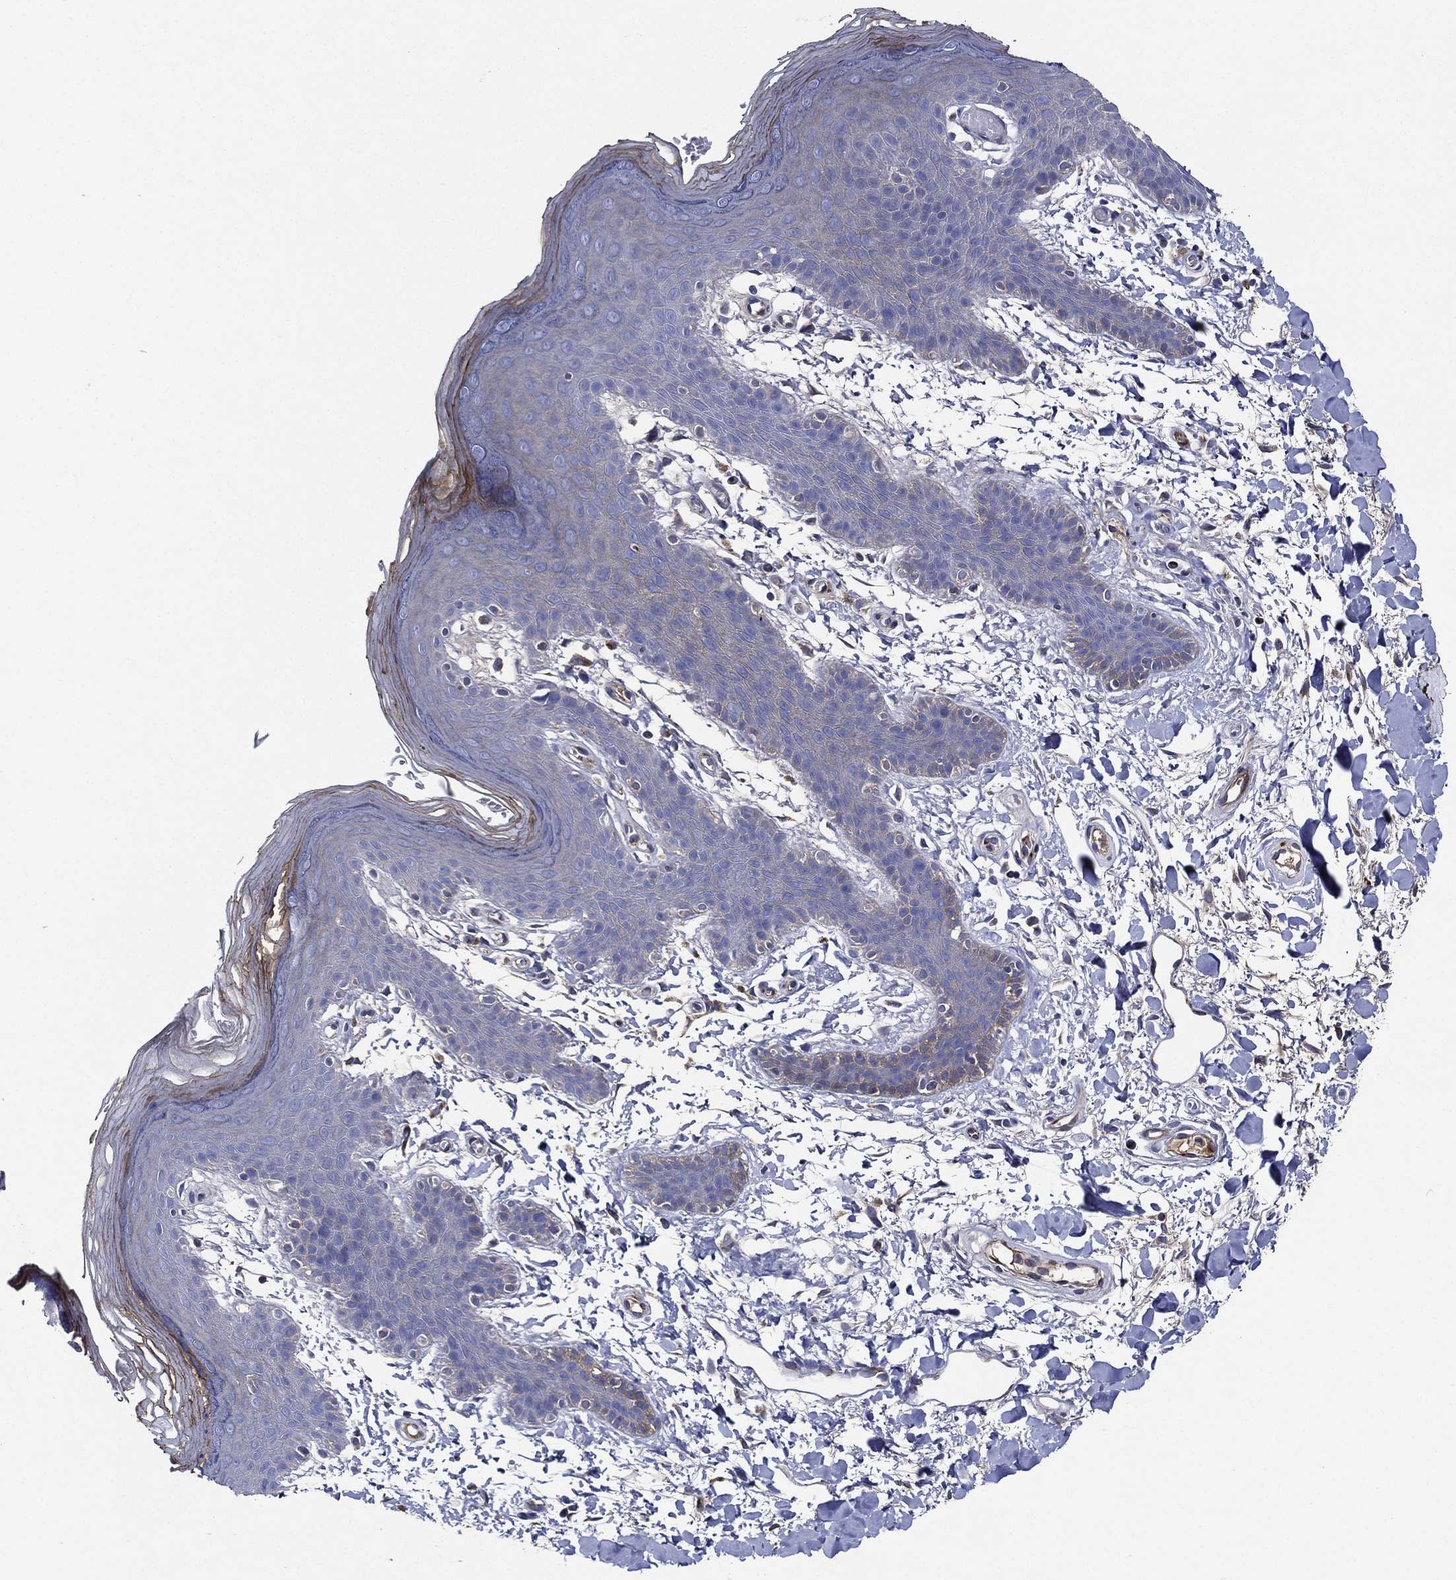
{"staining": {"intensity": "moderate", "quantity": "<25%", "location": "cytoplasmic/membranous"}, "tissue": "skin", "cell_type": "Epidermal cells", "image_type": "normal", "snomed": [{"axis": "morphology", "description": "Normal tissue, NOS"}, {"axis": "topography", "description": "Anal"}], "caption": "Benign skin demonstrates moderate cytoplasmic/membranous expression in about <25% of epidermal cells.", "gene": "TMPRSS11D", "patient": {"sex": "male", "age": 53}}